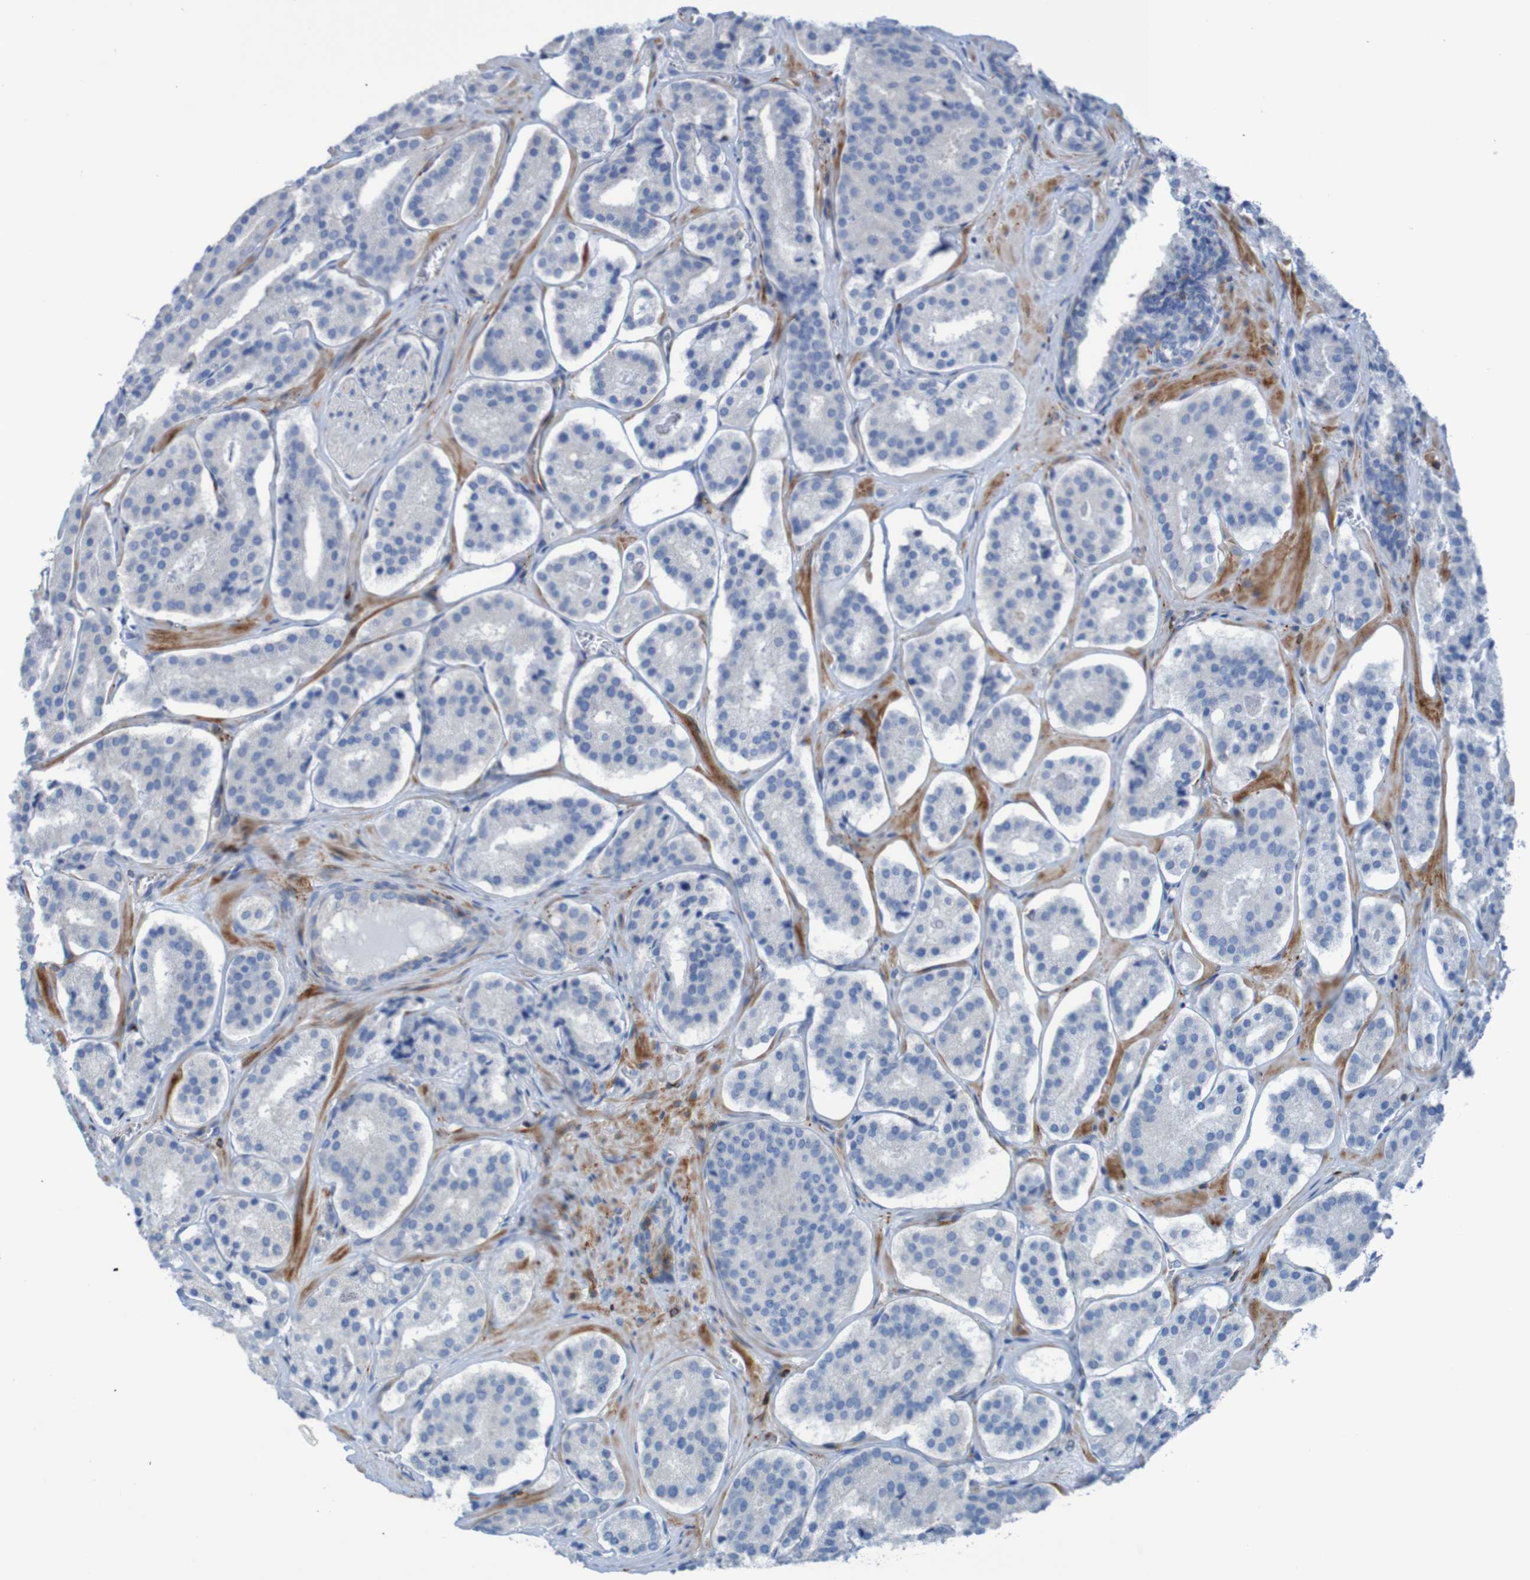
{"staining": {"intensity": "negative", "quantity": "none", "location": "none"}, "tissue": "prostate cancer", "cell_type": "Tumor cells", "image_type": "cancer", "snomed": [{"axis": "morphology", "description": "Adenocarcinoma, High grade"}, {"axis": "topography", "description": "Prostate"}], "caption": "The micrograph exhibits no staining of tumor cells in high-grade adenocarcinoma (prostate).", "gene": "RNF182", "patient": {"sex": "male", "age": 60}}